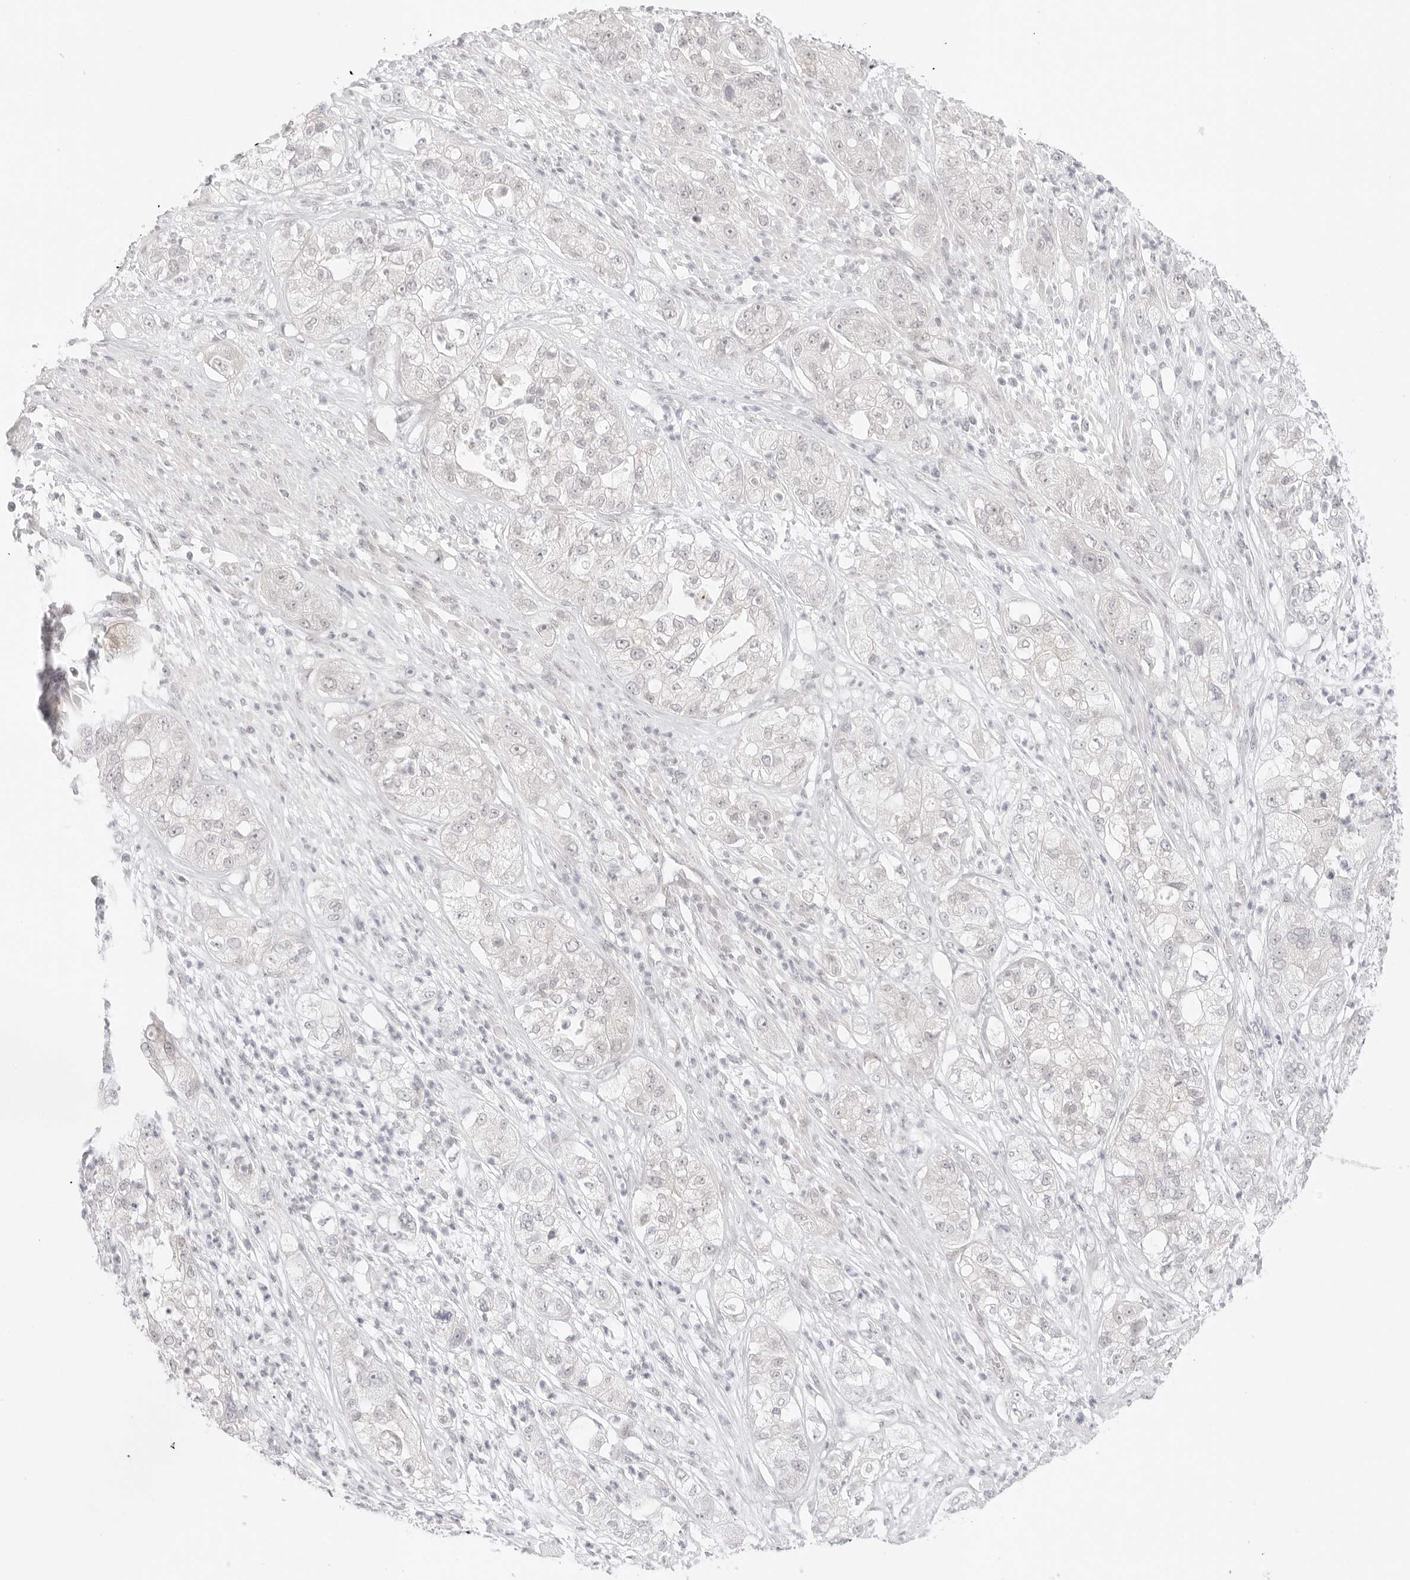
{"staining": {"intensity": "negative", "quantity": "none", "location": "none"}, "tissue": "pancreatic cancer", "cell_type": "Tumor cells", "image_type": "cancer", "snomed": [{"axis": "morphology", "description": "Adenocarcinoma, NOS"}, {"axis": "topography", "description": "Pancreas"}], "caption": "An IHC image of adenocarcinoma (pancreatic) is shown. There is no staining in tumor cells of adenocarcinoma (pancreatic).", "gene": "MED18", "patient": {"sex": "female", "age": 78}}